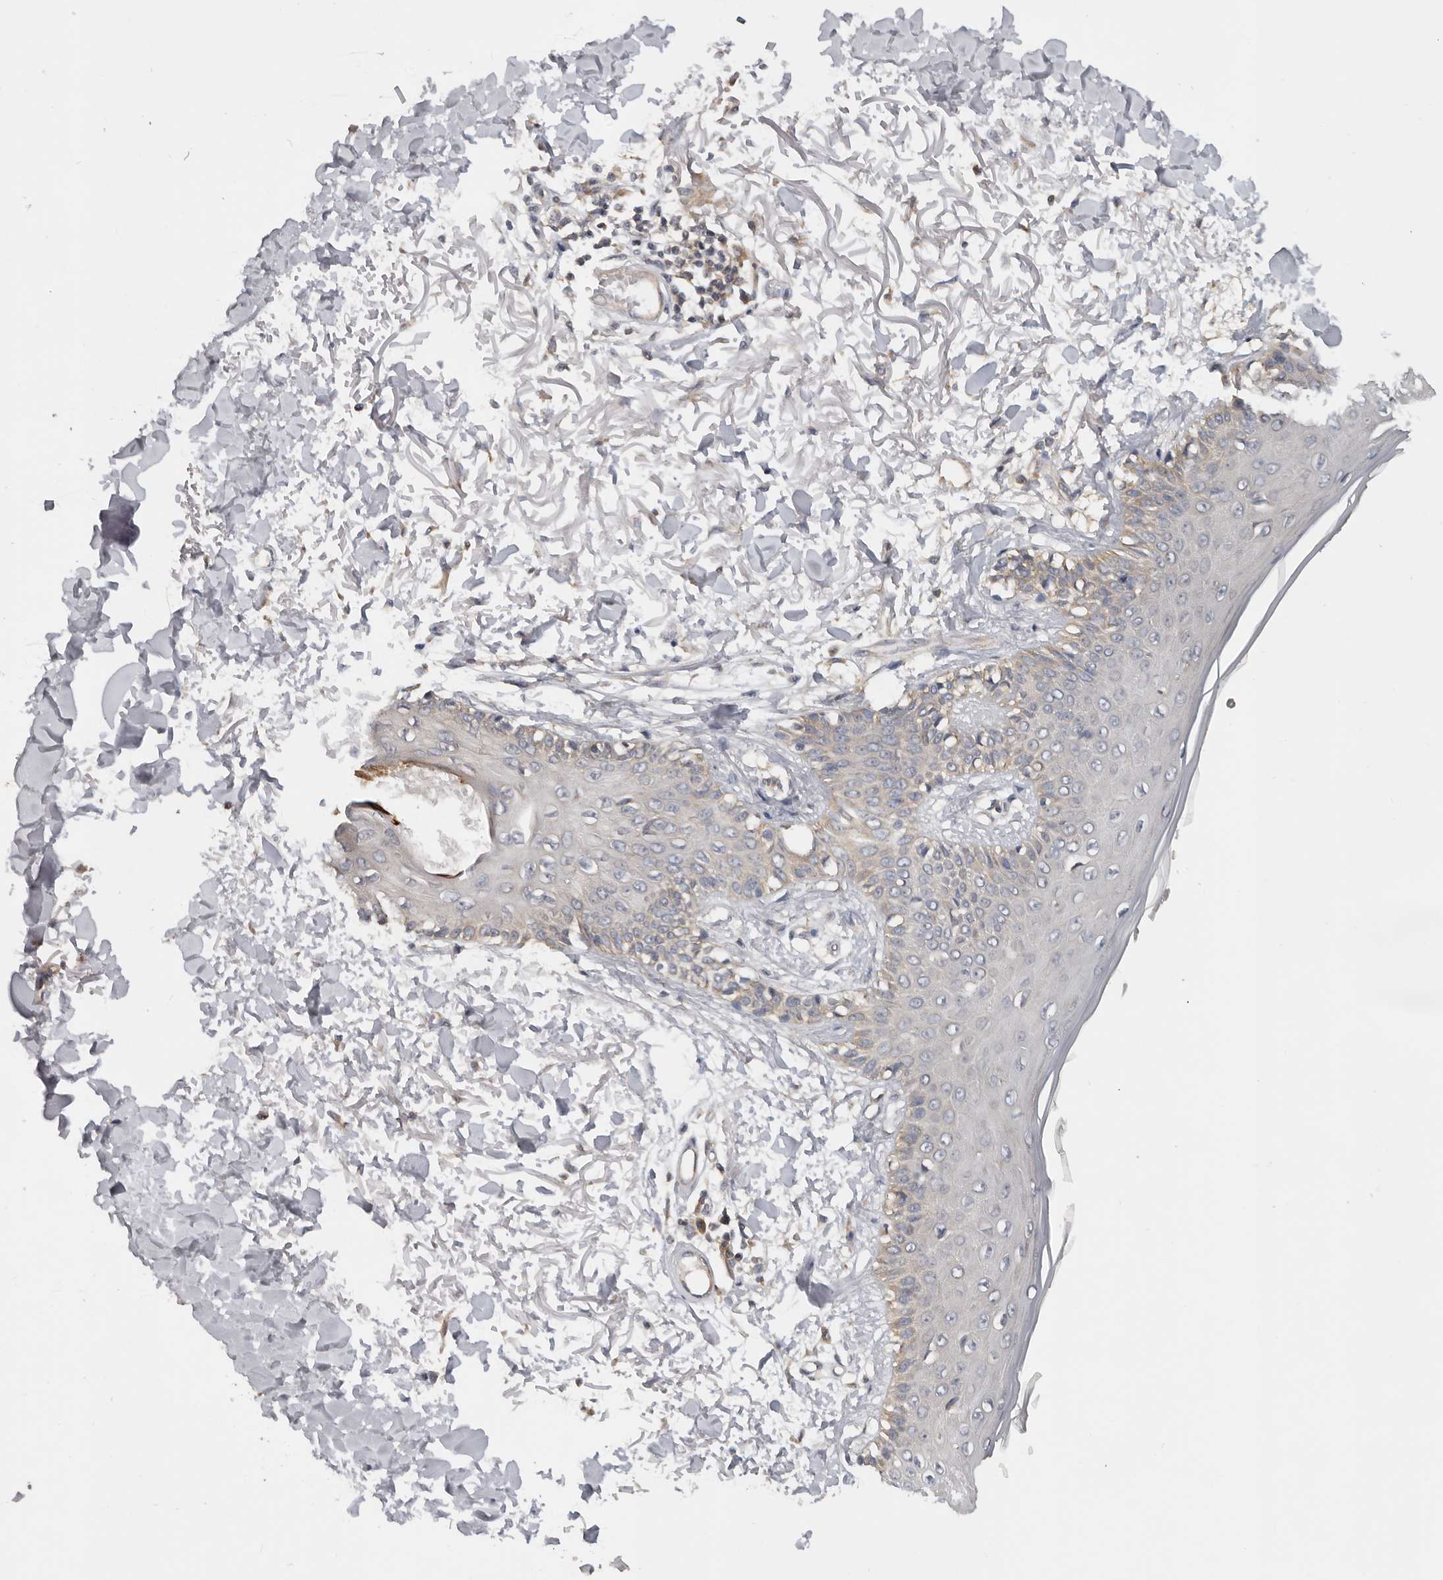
{"staining": {"intensity": "negative", "quantity": "none", "location": "none"}, "tissue": "skin", "cell_type": "Fibroblasts", "image_type": "normal", "snomed": [{"axis": "morphology", "description": "Normal tissue, NOS"}, {"axis": "morphology", "description": "Squamous cell carcinoma, NOS"}, {"axis": "topography", "description": "Skin"}, {"axis": "topography", "description": "Peripheral nerve tissue"}], "caption": "A photomicrograph of human skin is negative for staining in fibroblasts. Nuclei are stained in blue.", "gene": "PPP1R42", "patient": {"sex": "male", "age": 83}}